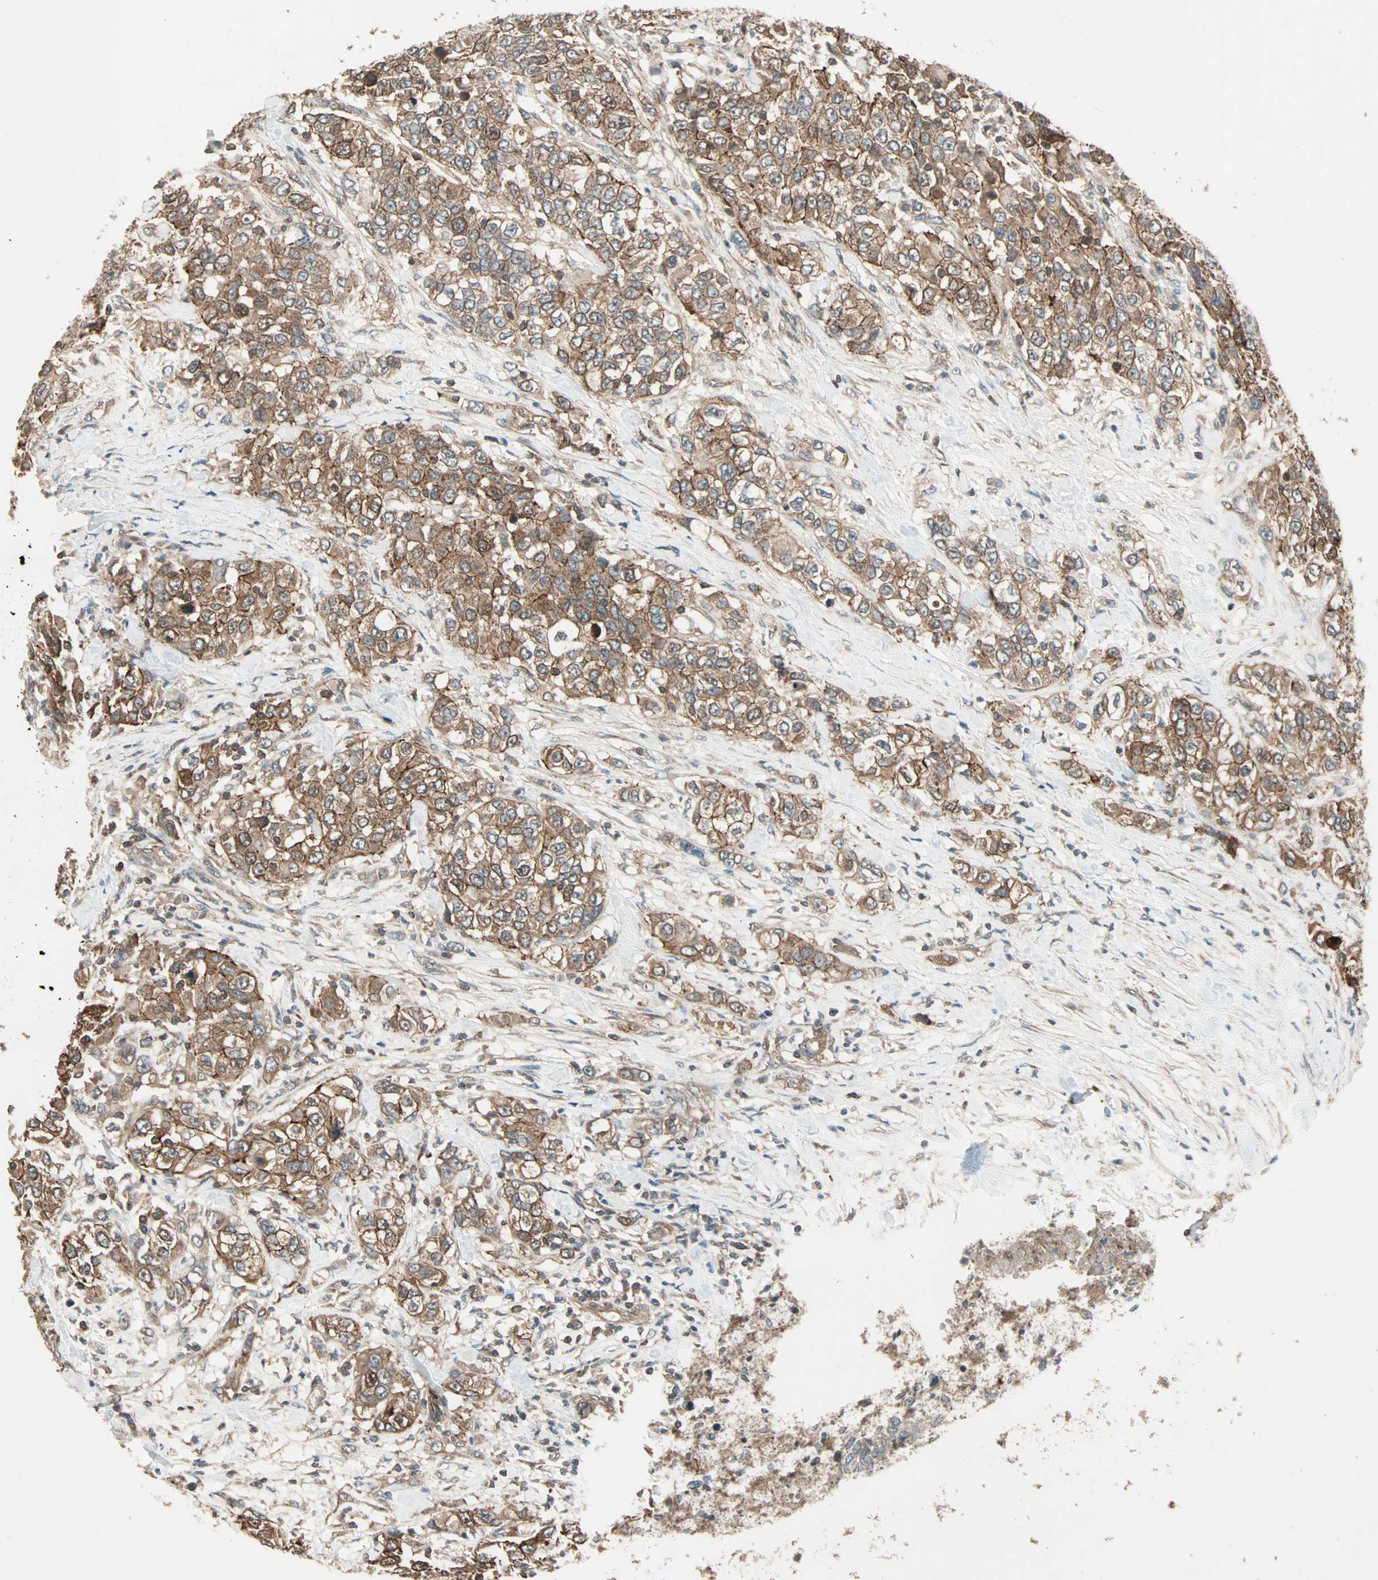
{"staining": {"intensity": "strong", "quantity": ">75%", "location": "cytoplasmic/membranous"}, "tissue": "urothelial cancer", "cell_type": "Tumor cells", "image_type": "cancer", "snomed": [{"axis": "morphology", "description": "Urothelial carcinoma, High grade"}, {"axis": "topography", "description": "Urinary bladder"}], "caption": "The image displays staining of high-grade urothelial carcinoma, revealing strong cytoplasmic/membranous protein expression (brown color) within tumor cells. The staining was performed using DAB to visualize the protein expression in brown, while the nuclei were stained in blue with hematoxylin (Magnification: 20x).", "gene": "MAP3K21", "patient": {"sex": "female", "age": 80}}